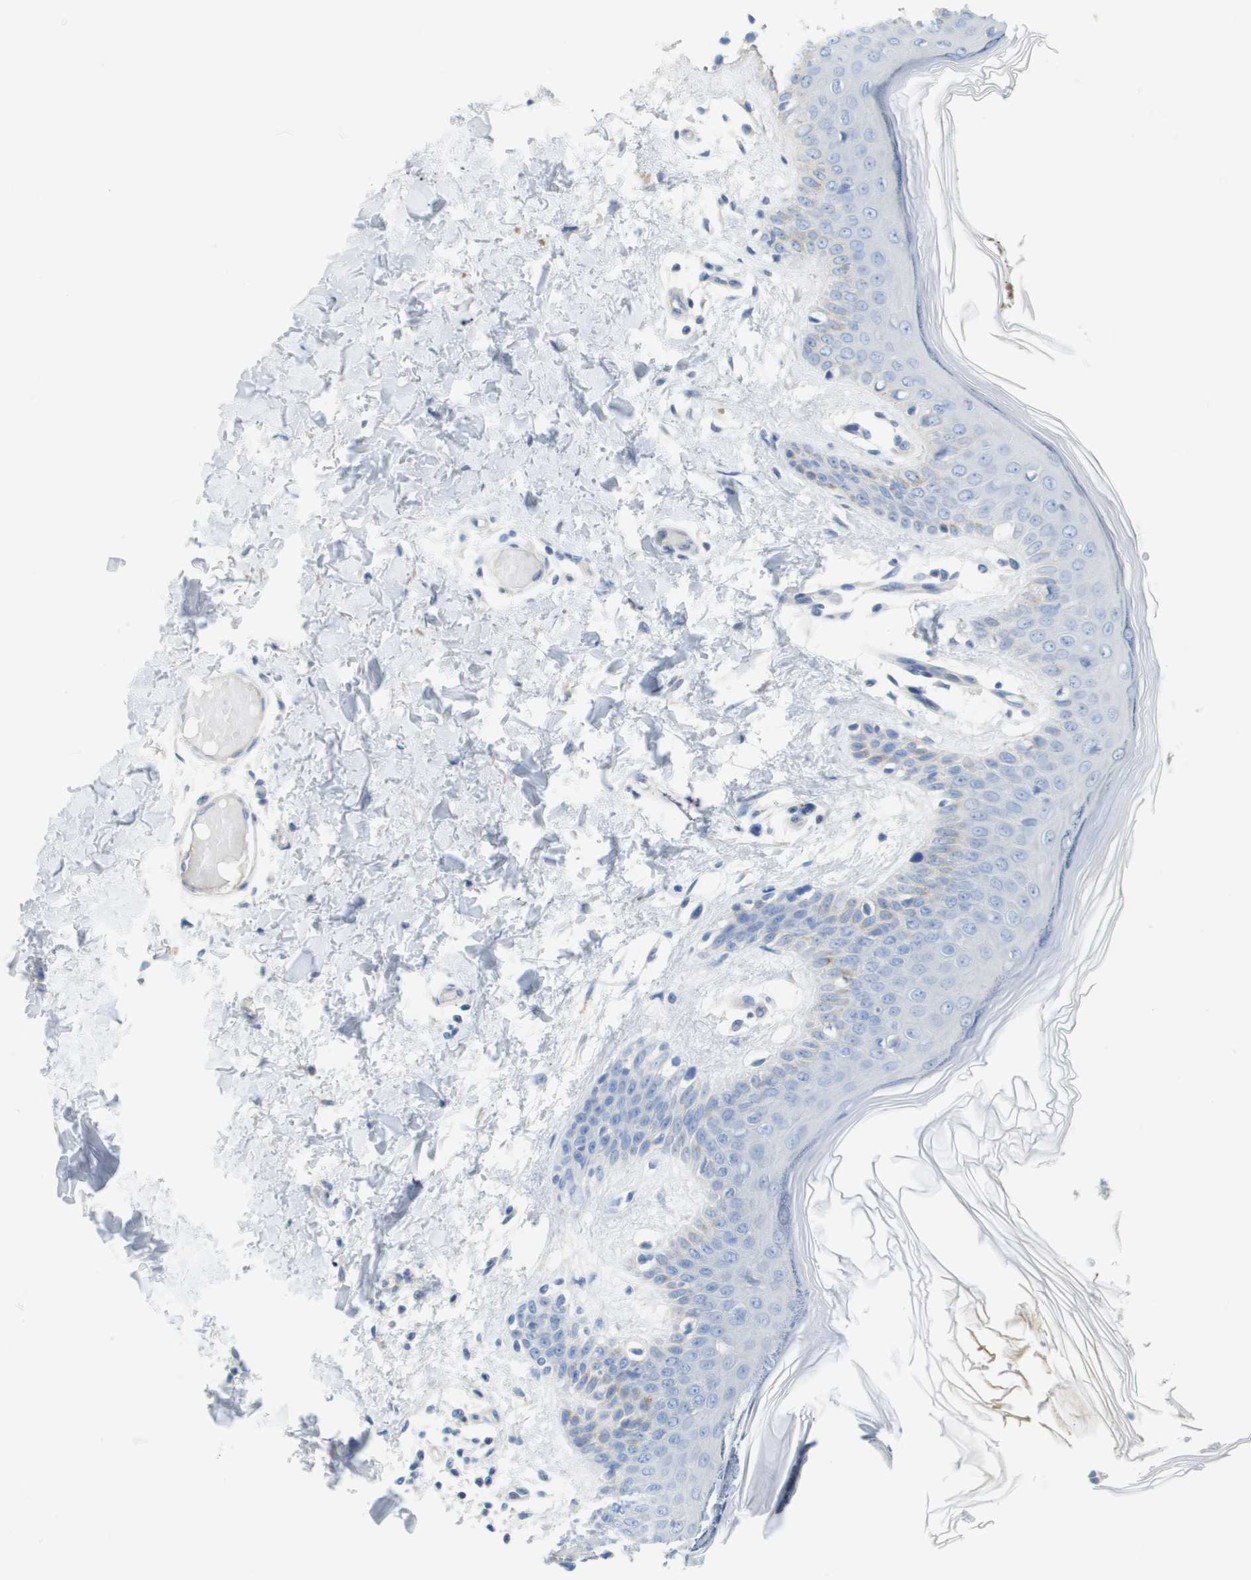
{"staining": {"intensity": "negative", "quantity": "none", "location": "none"}, "tissue": "skin", "cell_type": "Fibroblasts", "image_type": "normal", "snomed": [{"axis": "morphology", "description": "Normal tissue, NOS"}, {"axis": "topography", "description": "Skin"}], "caption": "This is a photomicrograph of immunohistochemistry (IHC) staining of unremarkable skin, which shows no expression in fibroblasts.", "gene": "MYL3", "patient": {"sex": "male", "age": 53}}